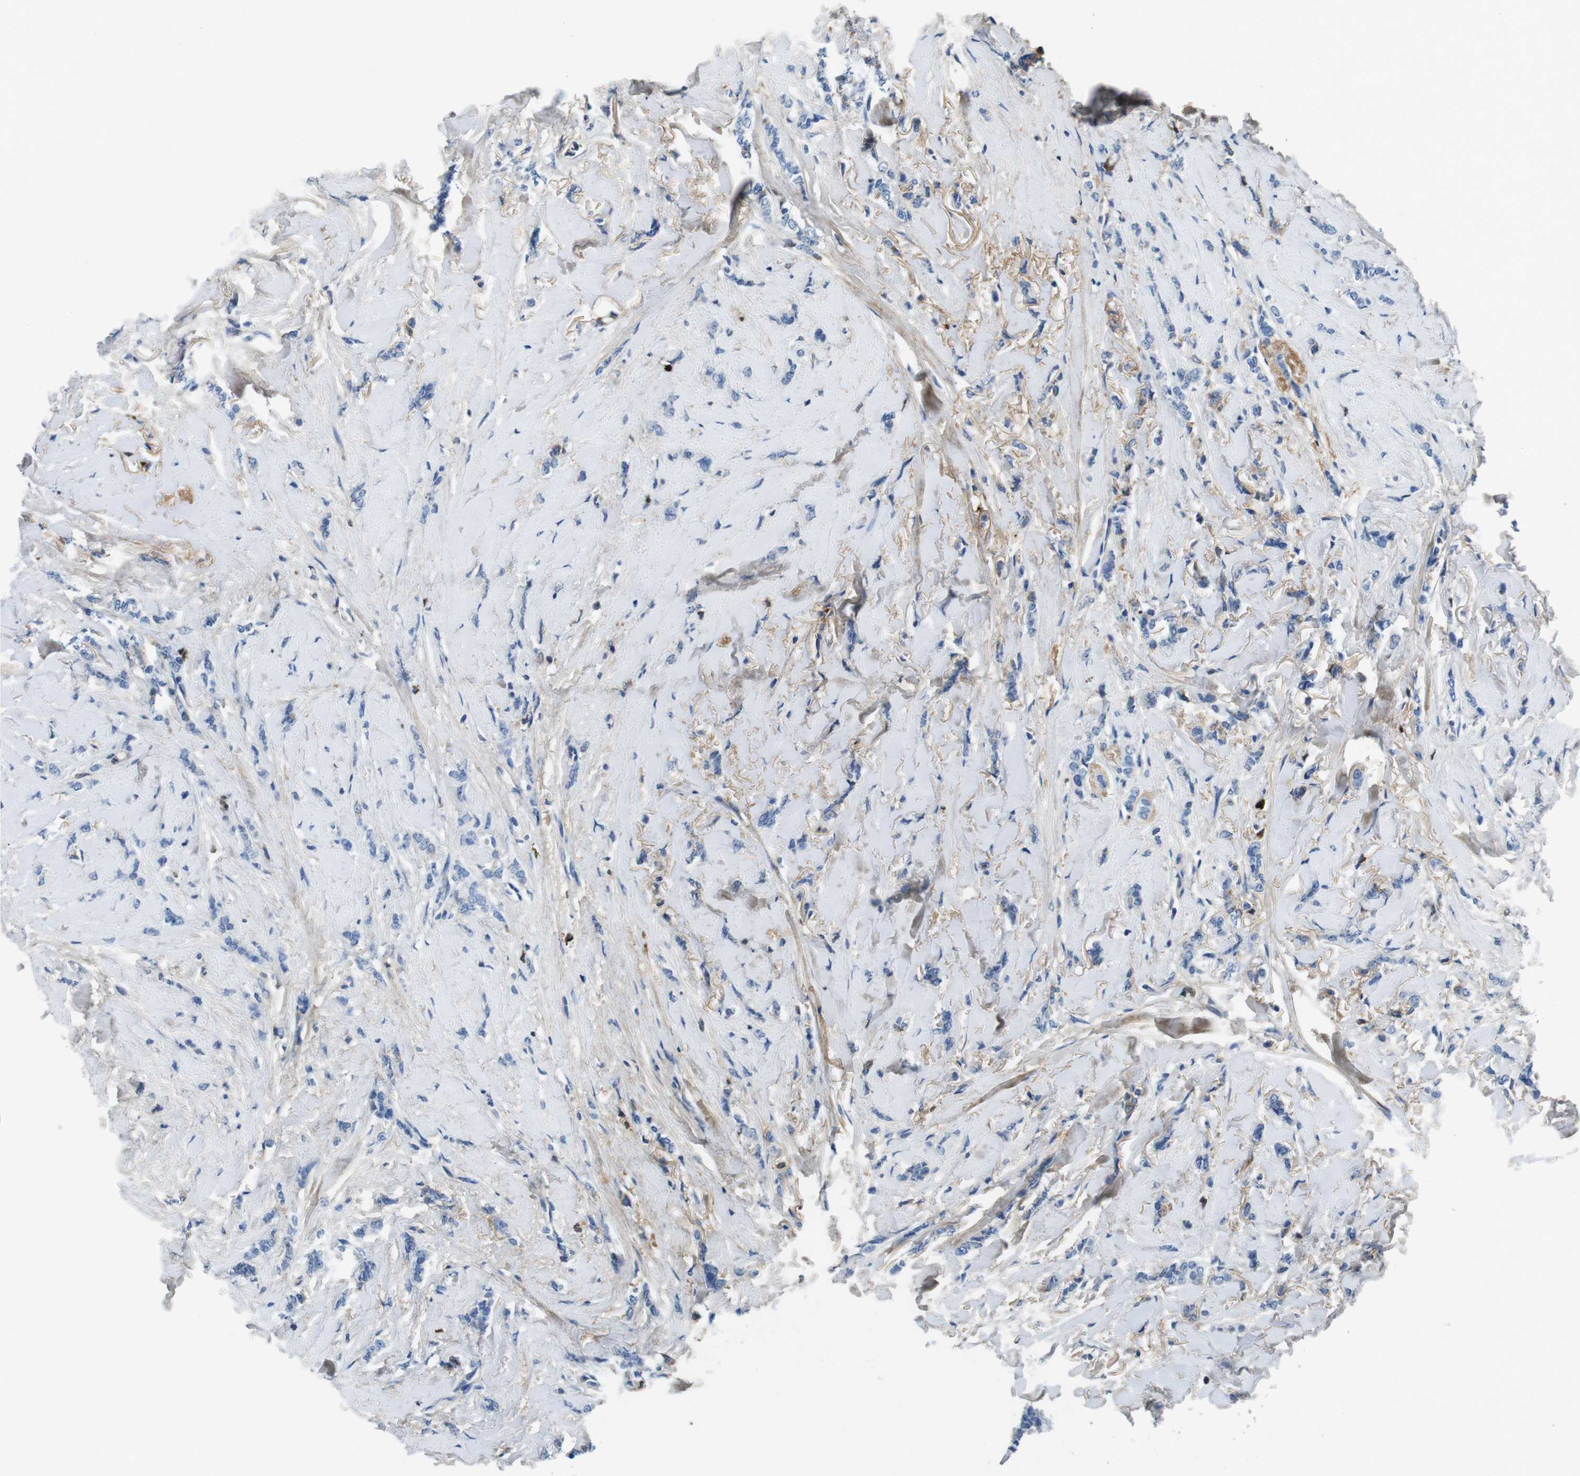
{"staining": {"intensity": "negative", "quantity": "none", "location": "none"}, "tissue": "breast cancer", "cell_type": "Tumor cells", "image_type": "cancer", "snomed": [{"axis": "morphology", "description": "Lobular carcinoma"}, {"axis": "topography", "description": "Skin"}, {"axis": "topography", "description": "Breast"}], "caption": "Protein analysis of breast cancer shows no significant staining in tumor cells. The staining is performed using DAB (3,3'-diaminobenzidine) brown chromogen with nuclei counter-stained in using hematoxylin.", "gene": "IGKC", "patient": {"sex": "female", "age": 46}}